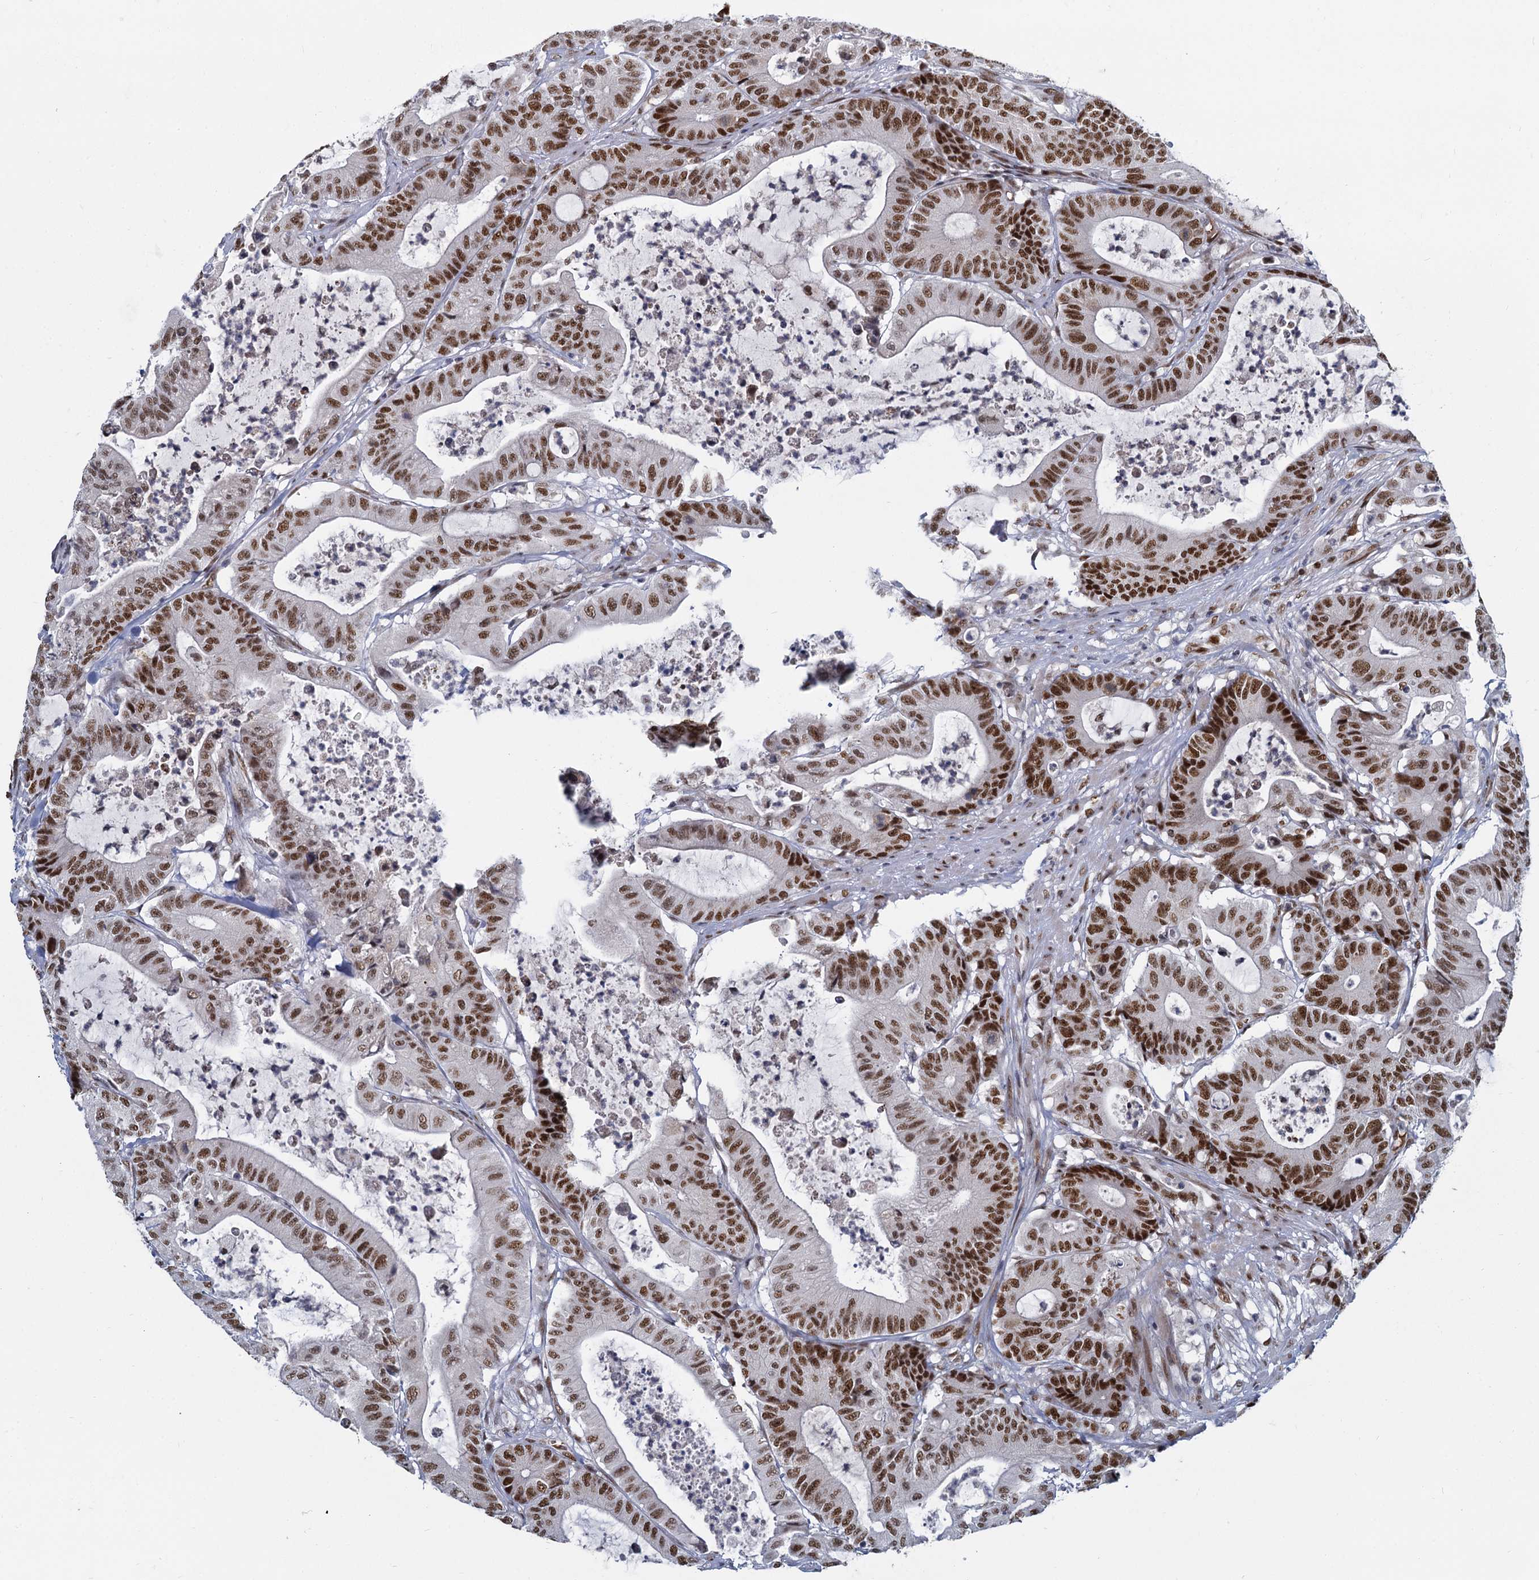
{"staining": {"intensity": "moderate", "quantity": ">75%", "location": "nuclear"}, "tissue": "colorectal cancer", "cell_type": "Tumor cells", "image_type": "cancer", "snomed": [{"axis": "morphology", "description": "Adenocarcinoma, NOS"}, {"axis": "topography", "description": "Colon"}], "caption": "About >75% of tumor cells in colorectal cancer show moderate nuclear protein expression as visualized by brown immunohistochemical staining.", "gene": "RPRD1A", "patient": {"sex": "female", "age": 84}}